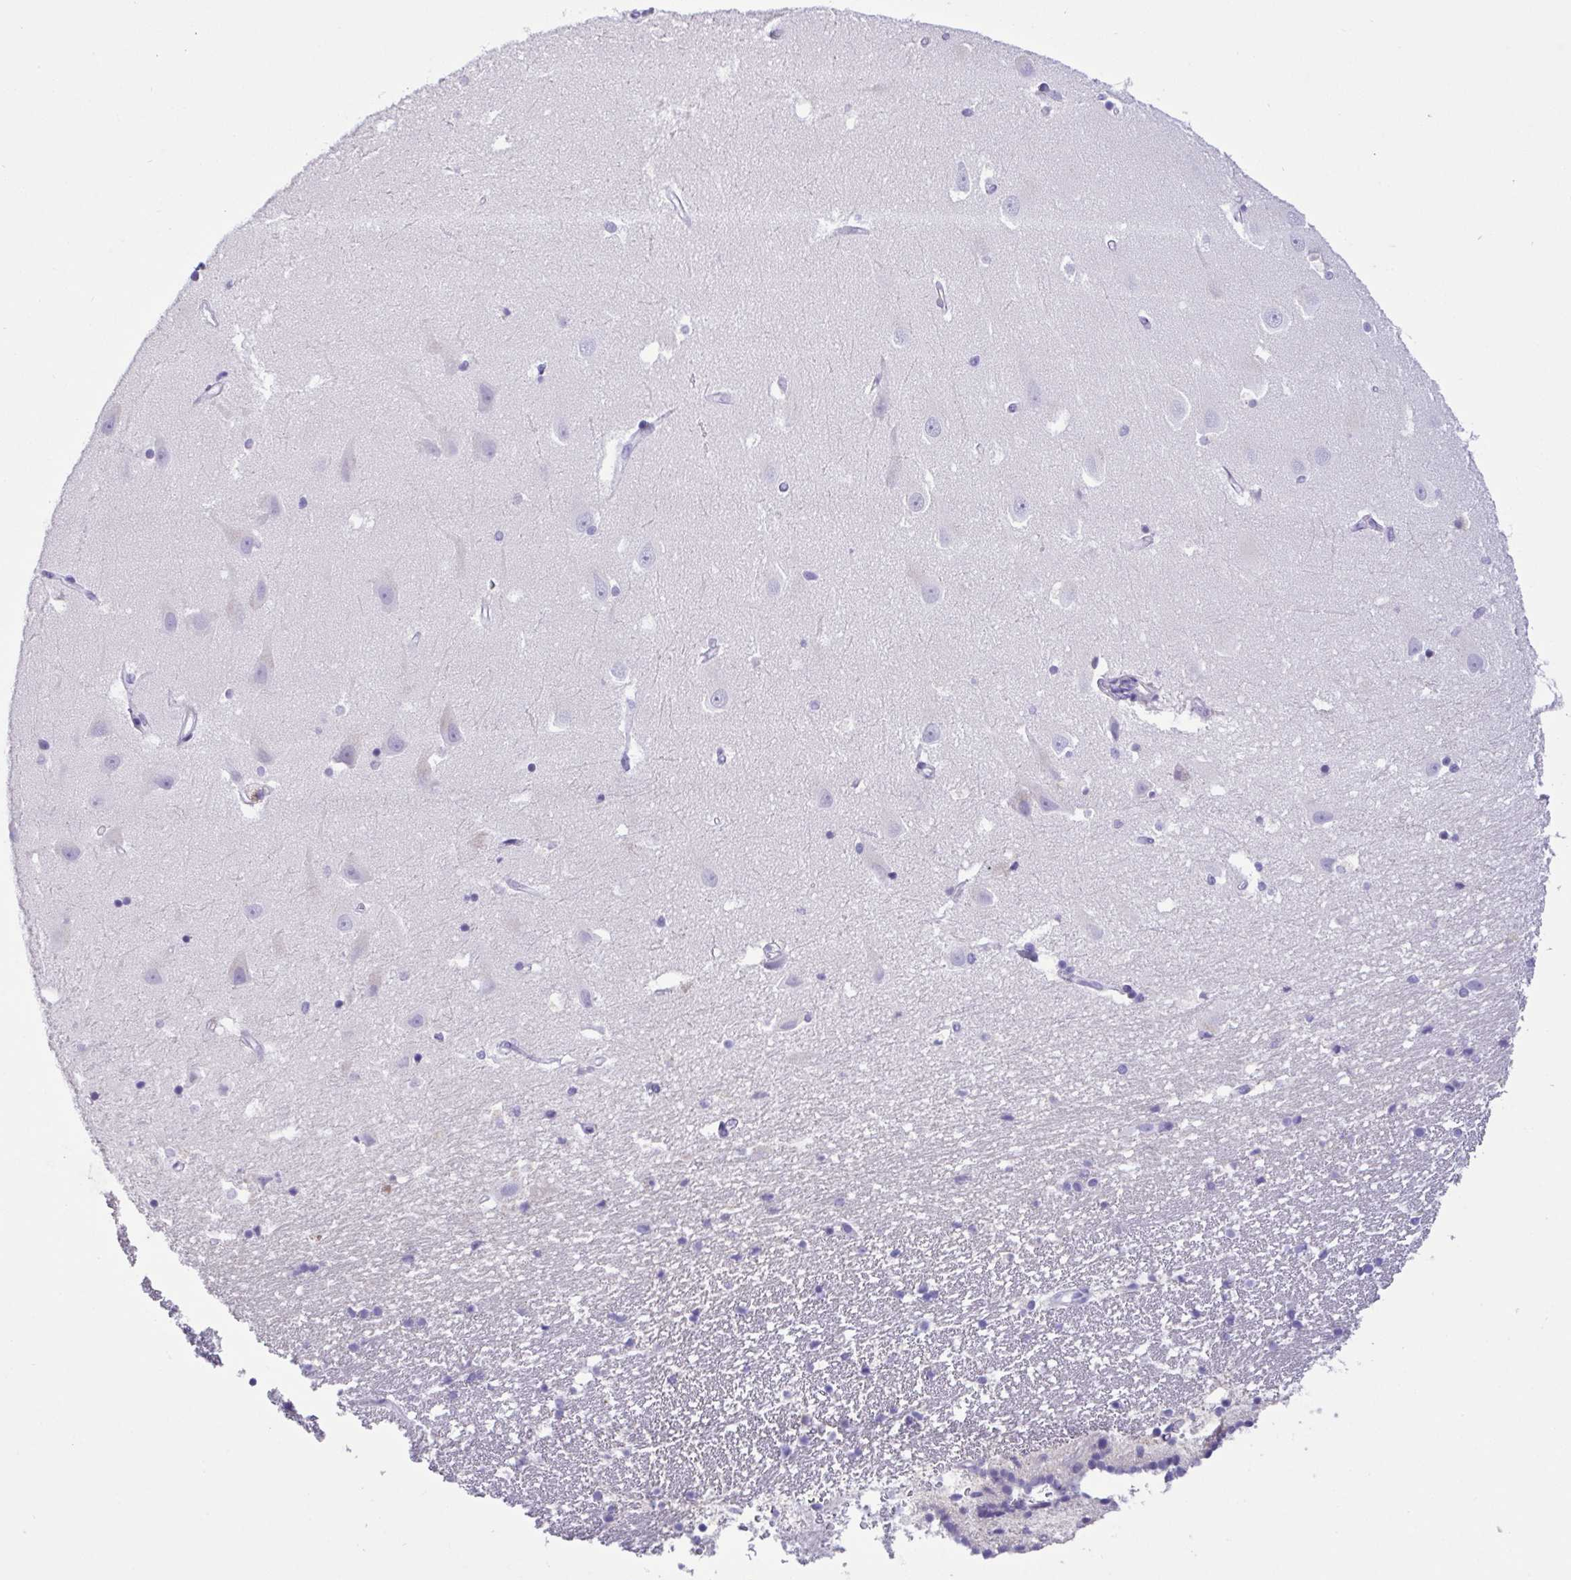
{"staining": {"intensity": "negative", "quantity": "none", "location": "none"}, "tissue": "hippocampus", "cell_type": "Glial cells", "image_type": "normal", "snomed": [{"axis": "morphology", "description": "Normal tissue, NOS"}, {"axis": "topography", "description": "Hippocampus"}], "caption": "The immunohistochemistry image has no significant expression in glial cells of hippocampus. (DAB IHC with hematoxylin counter stain).", "gene": "FBXL20", "patient": {"sex": "male", "age": 63}}